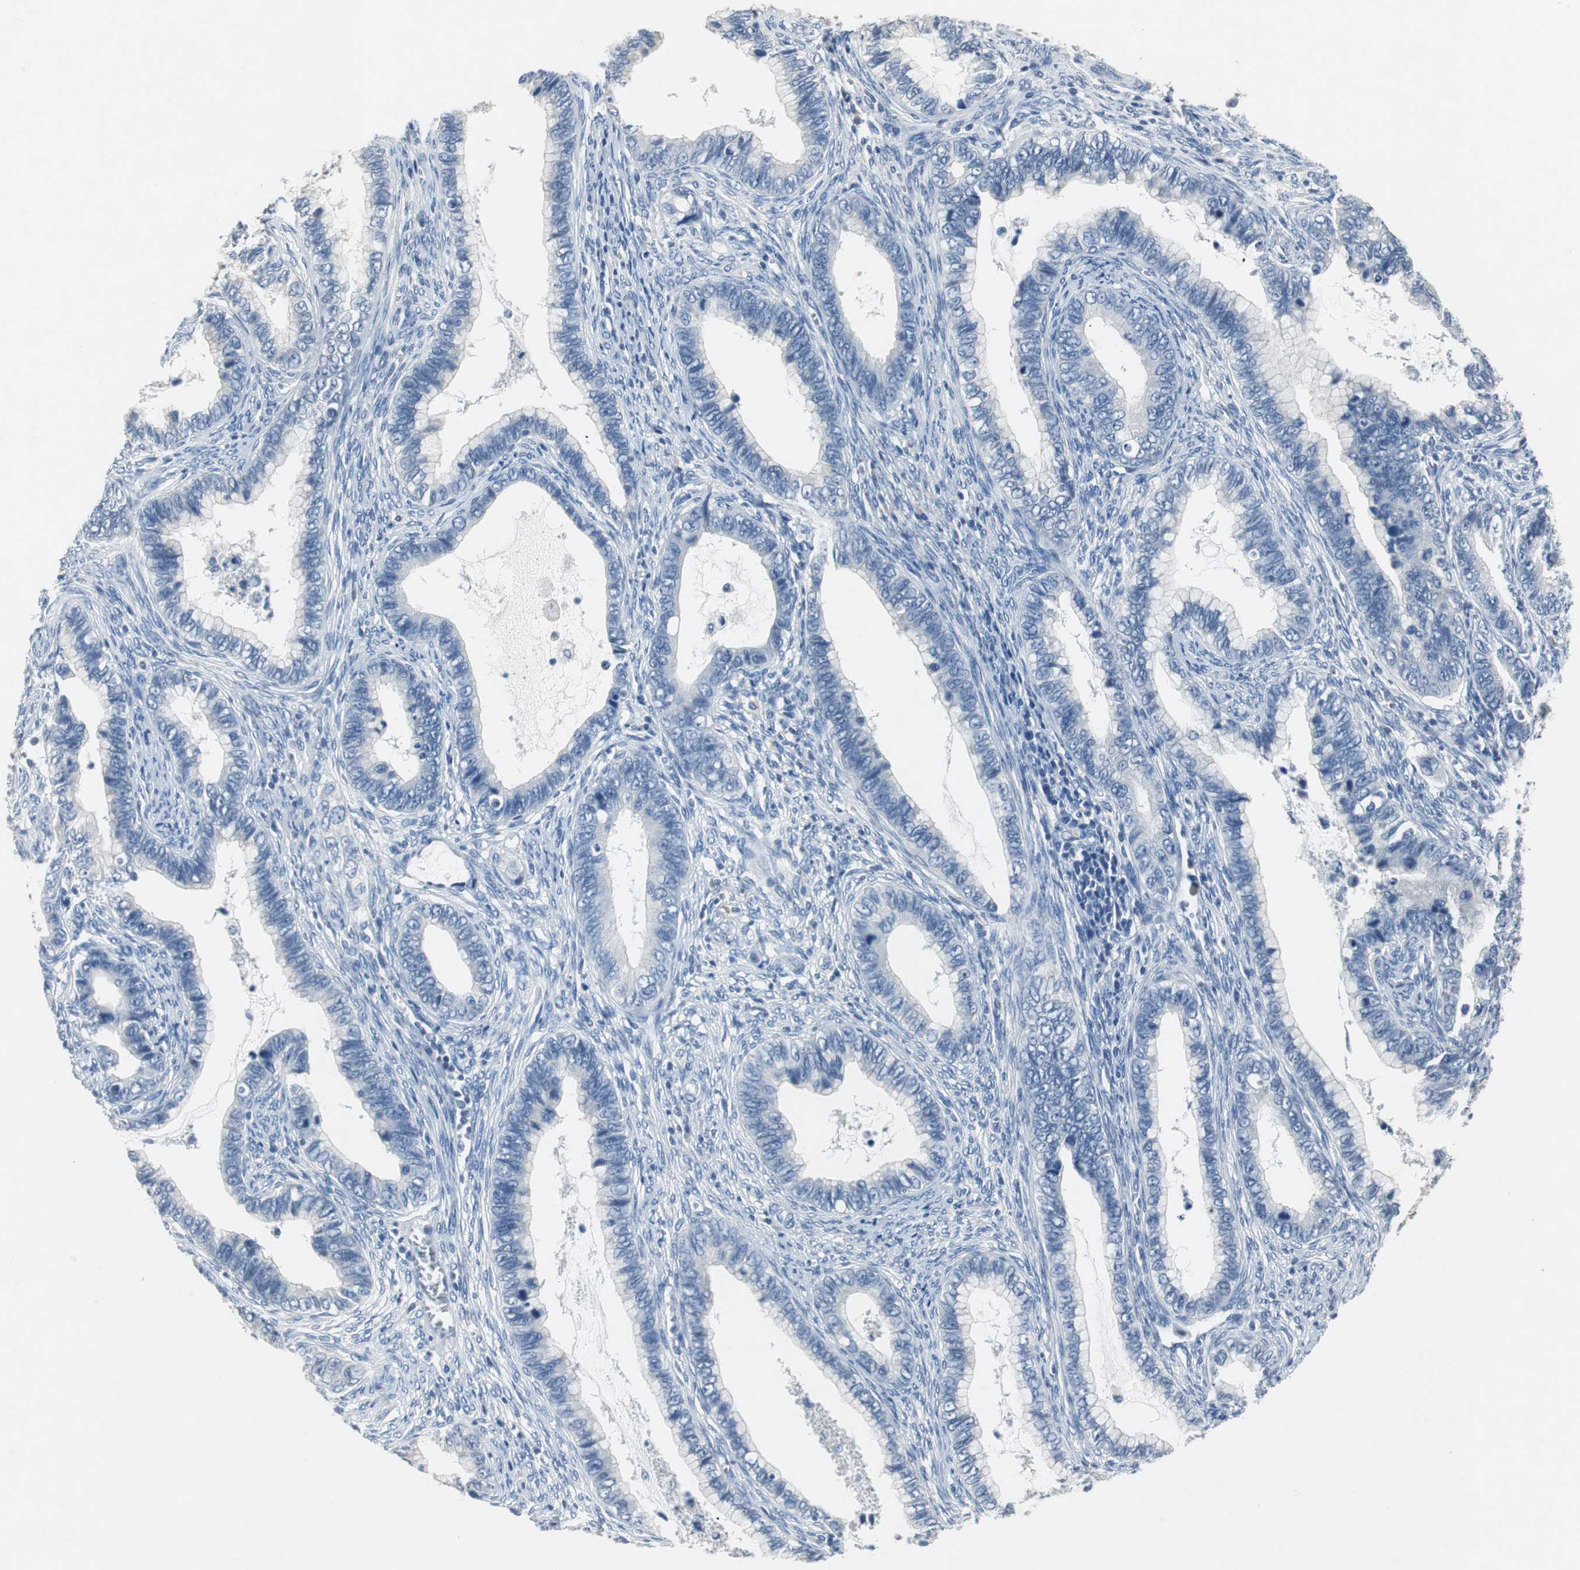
{"staining": {"intensity": "negative", "quantity": "none", "location": "none"}, "tissue": "cervical cancer", "cell_type": "Tumor cells", "image_type": "cancer", "snomed": [{"axis": "morphology", "description": "Adenocarcinoma, NOS"}, {"axis": "topography", "description": "Cervix"}], "caption": "Cervical cancer was stained to show a protein in brown. There is no significant positivity in tumor cells.", "gene": "LRP2", "patient": {"sex": "female", "age": 44}}